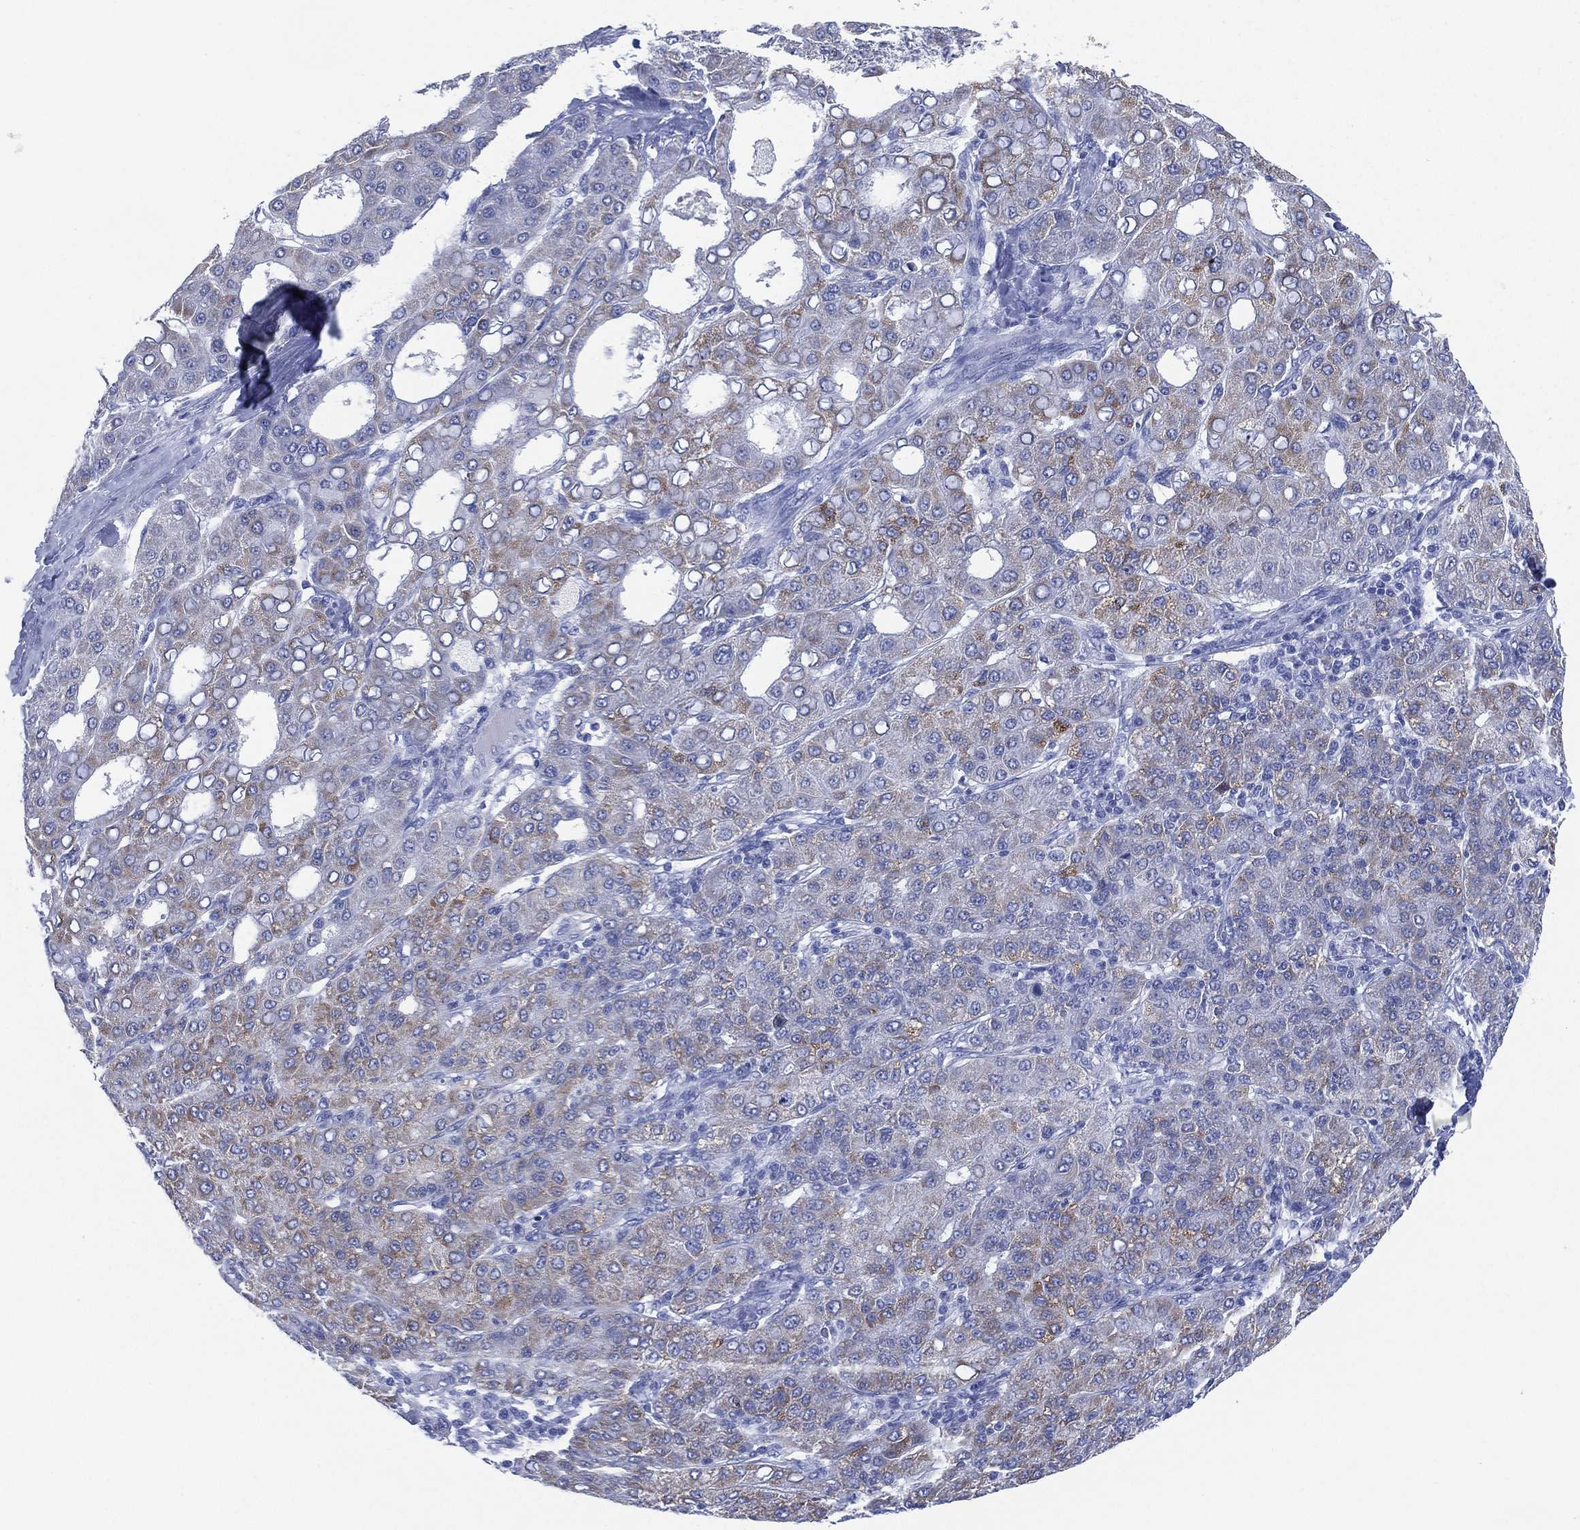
{"staining": {"intensity": "weak", "quantity": "<25%", "location": "cytoplasmic/membranous"}, "tissue": "liver cancer", "cell_type": "Tumor cells", "image_type": "cancer", "snomed": [{"axis": "morphology", "description": "Carcinoma, Hepatocellular, NOS"}, {"axis": "topography", "description": "Liver"}], "caption": "DAB (3,3'-diaminobenzidine) immunohistochemical staining of liver cancer (hepatocellular carcinoma) displays no significant staining in tumor cells.", "gene": "SLC9C2", "patient": {"sex": "male", "age": 65}}